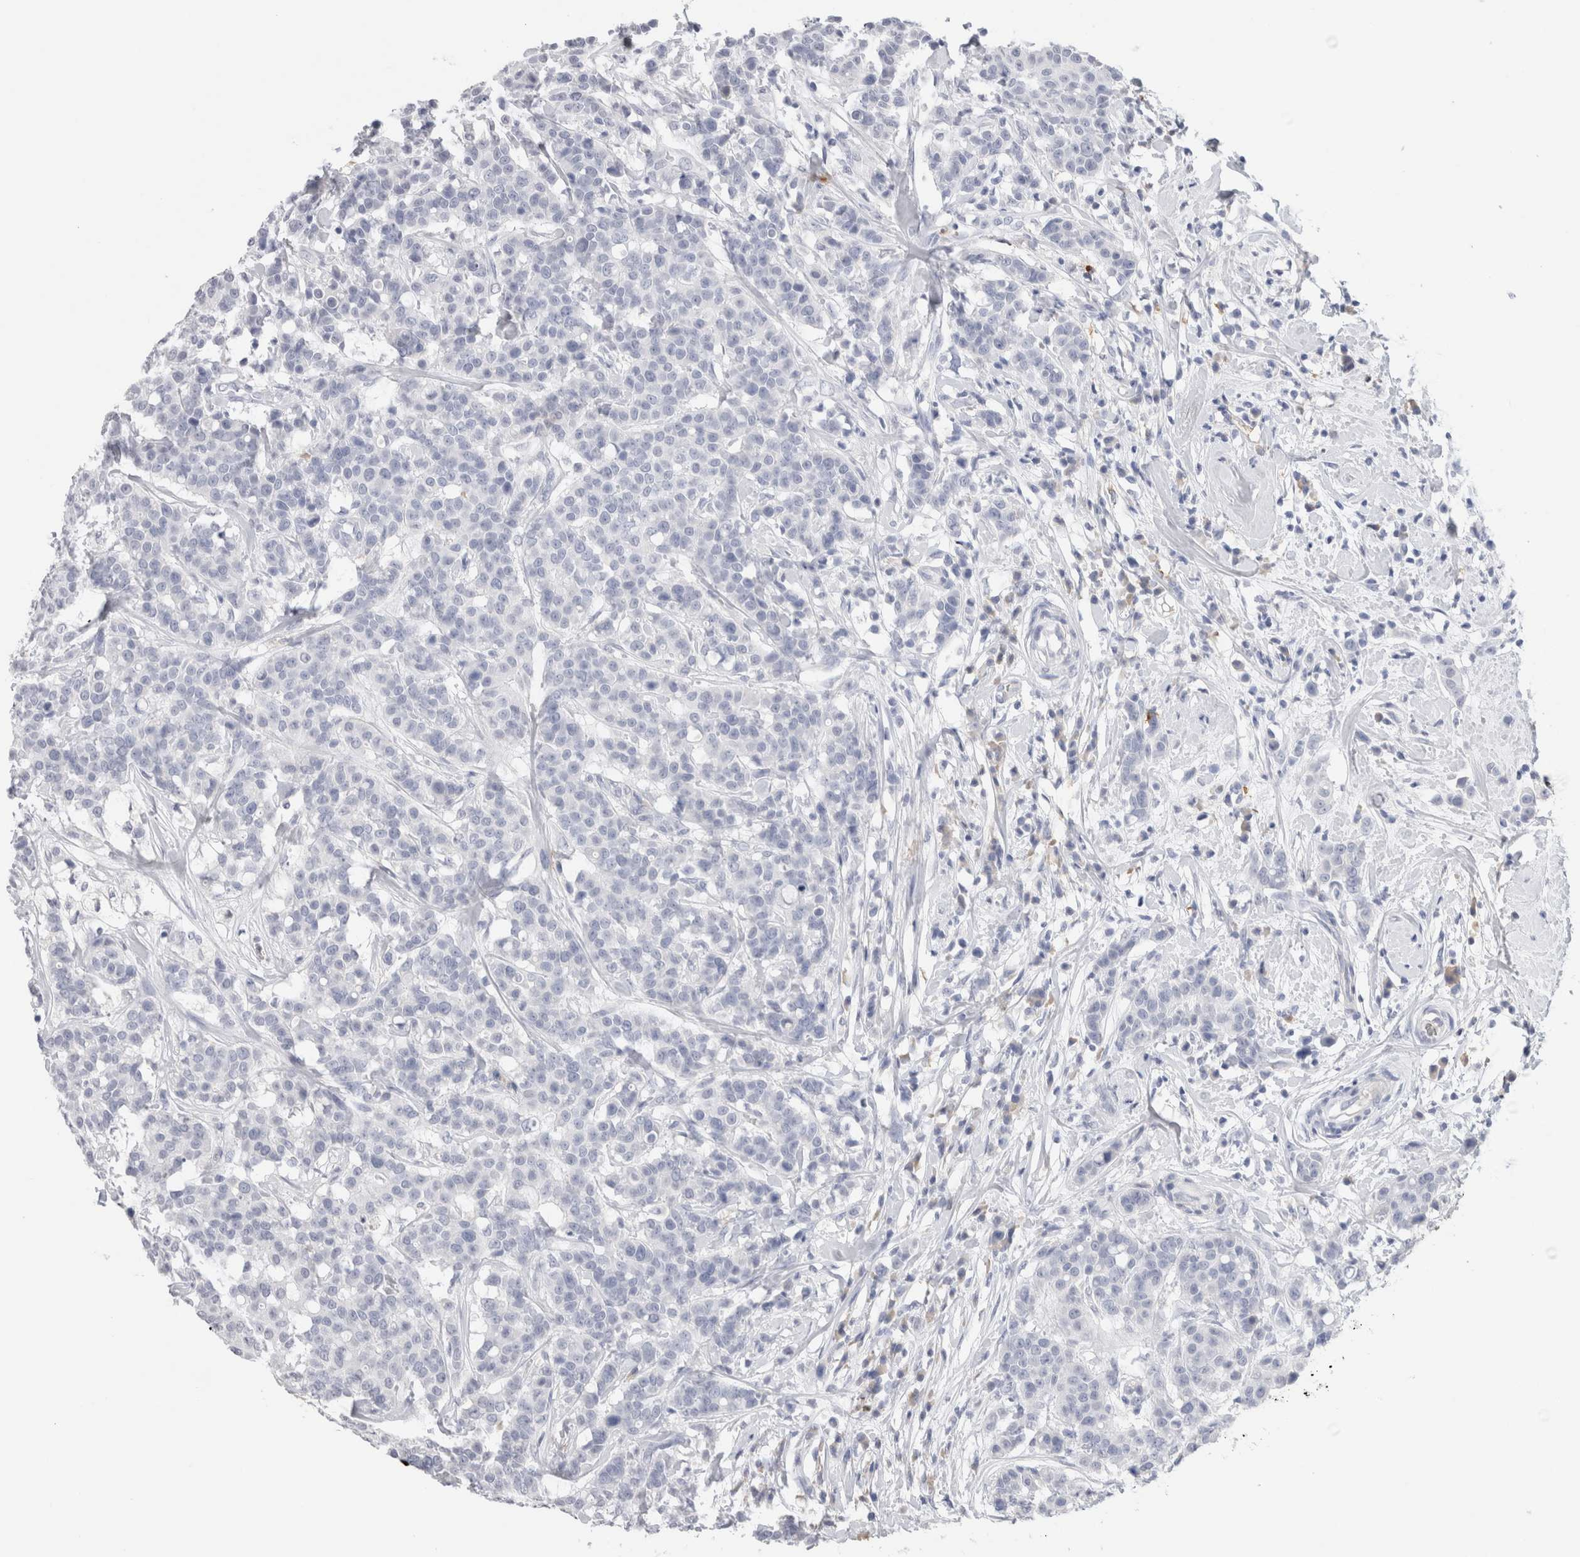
{"staining": {"intensity": "negative", "quantity": "none", "location": "none"}, "tissue": "breast cancer", "cell_type": "Tumor cells", "image_type": "cancer", "snomed": [{"axis": "morphology", "description": "Duct carcinoma"}, {"axis": "topography", "description": "Breast"}], "caption": "Immunohistochemistry image of neoplastic tissue: invasive ductal carcinoma (breast) stained with DAB shows no significant protein staining in tumor cells.", "gene": "LAMP3", "patient": {"sex": "female", "age": 27}}